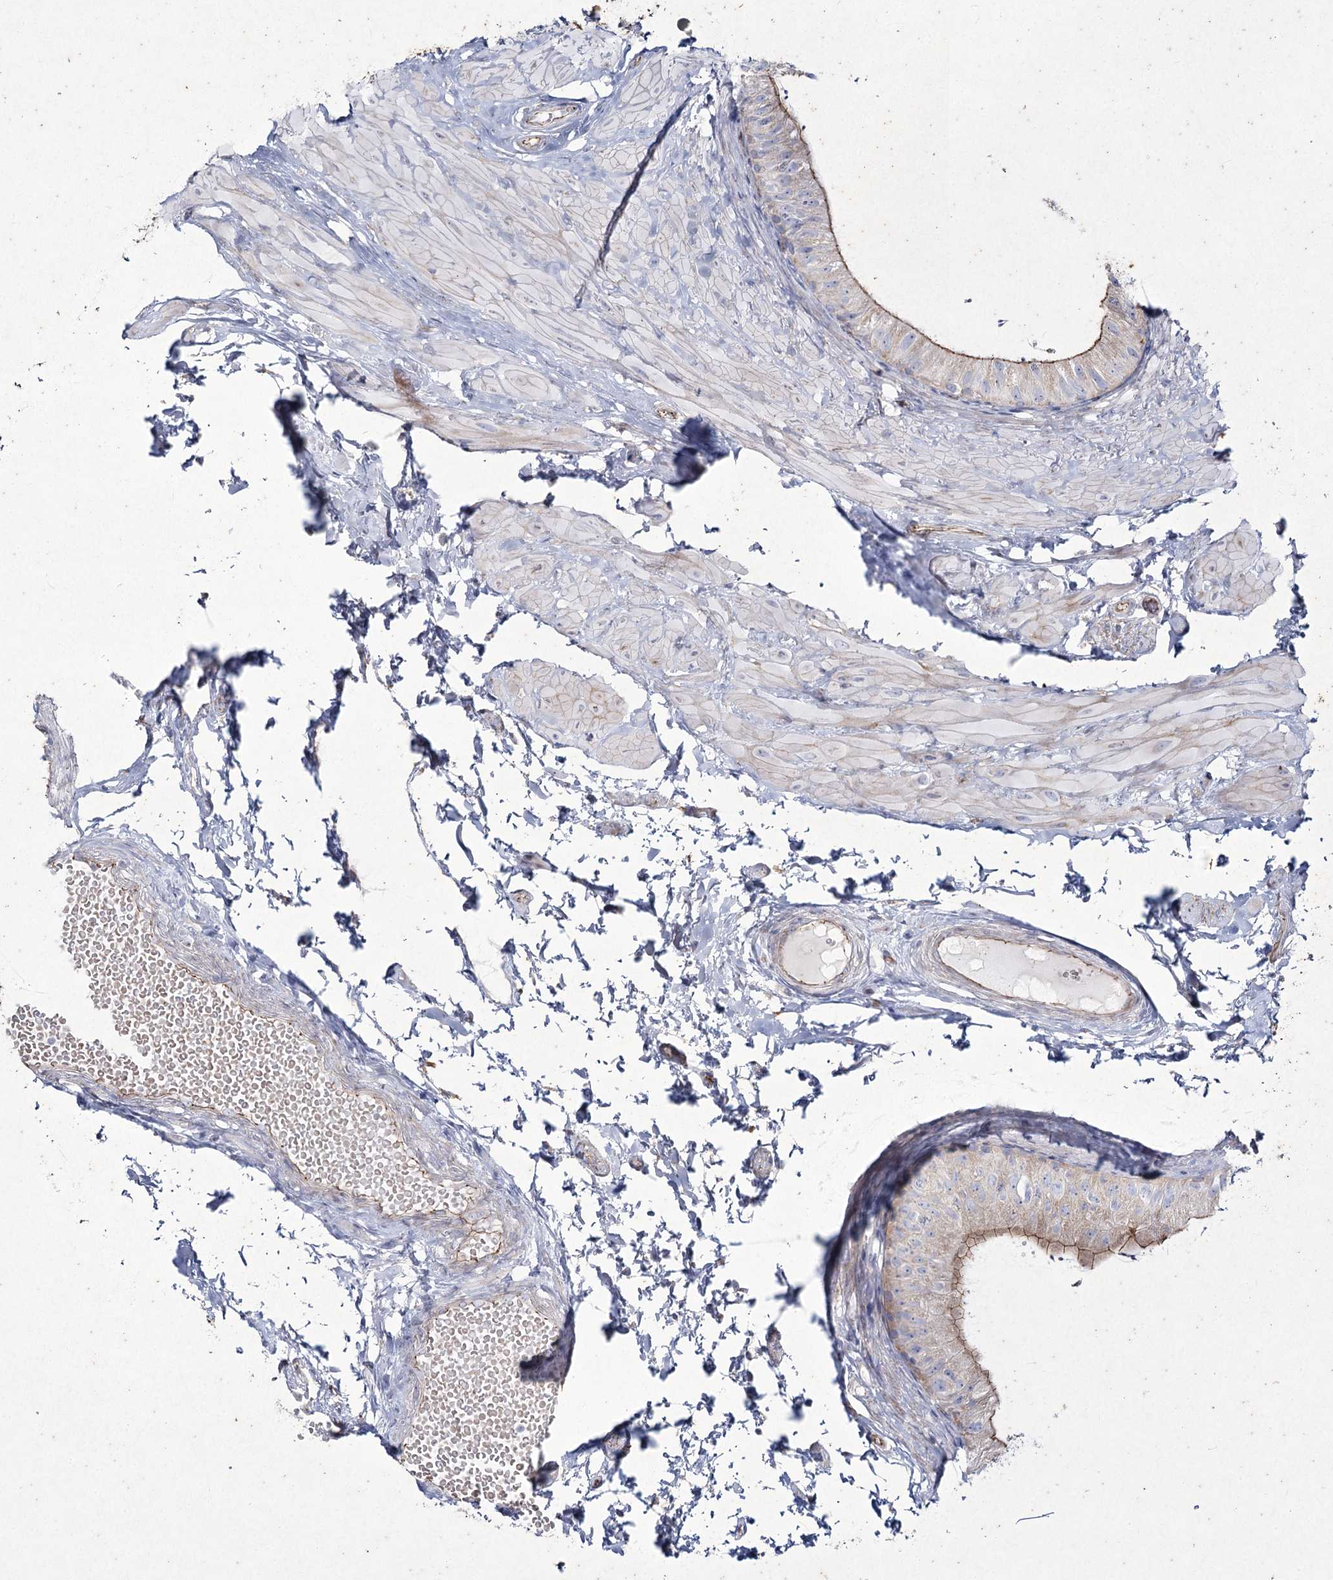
{"staining": {"intensity": "moderate", "quantity": ">75%", "location": "cytoplasmic/membranous"}, "tissue": "epididymis", "cell_type": "Glandular cells", "image_type": "normal", "snomed": [{"axis": "morphology", "description": "Normal tissue, NOS"}, {"axis": "topography", "description": "Epididymis"}], "caption": "Immunohistochemistry (IHC) histopathology image of normal epididymis: human epididymis stained using immunohistochemistry (IHC) displays medium levels of moderate protein expression localized specifically in the cytoplasmic/membranous of glandular cells, appearing as a cytoplasmic/membranous brown color.", "gene": "LDLRAD3", "patient": {"sex": "male", "age": 50}}